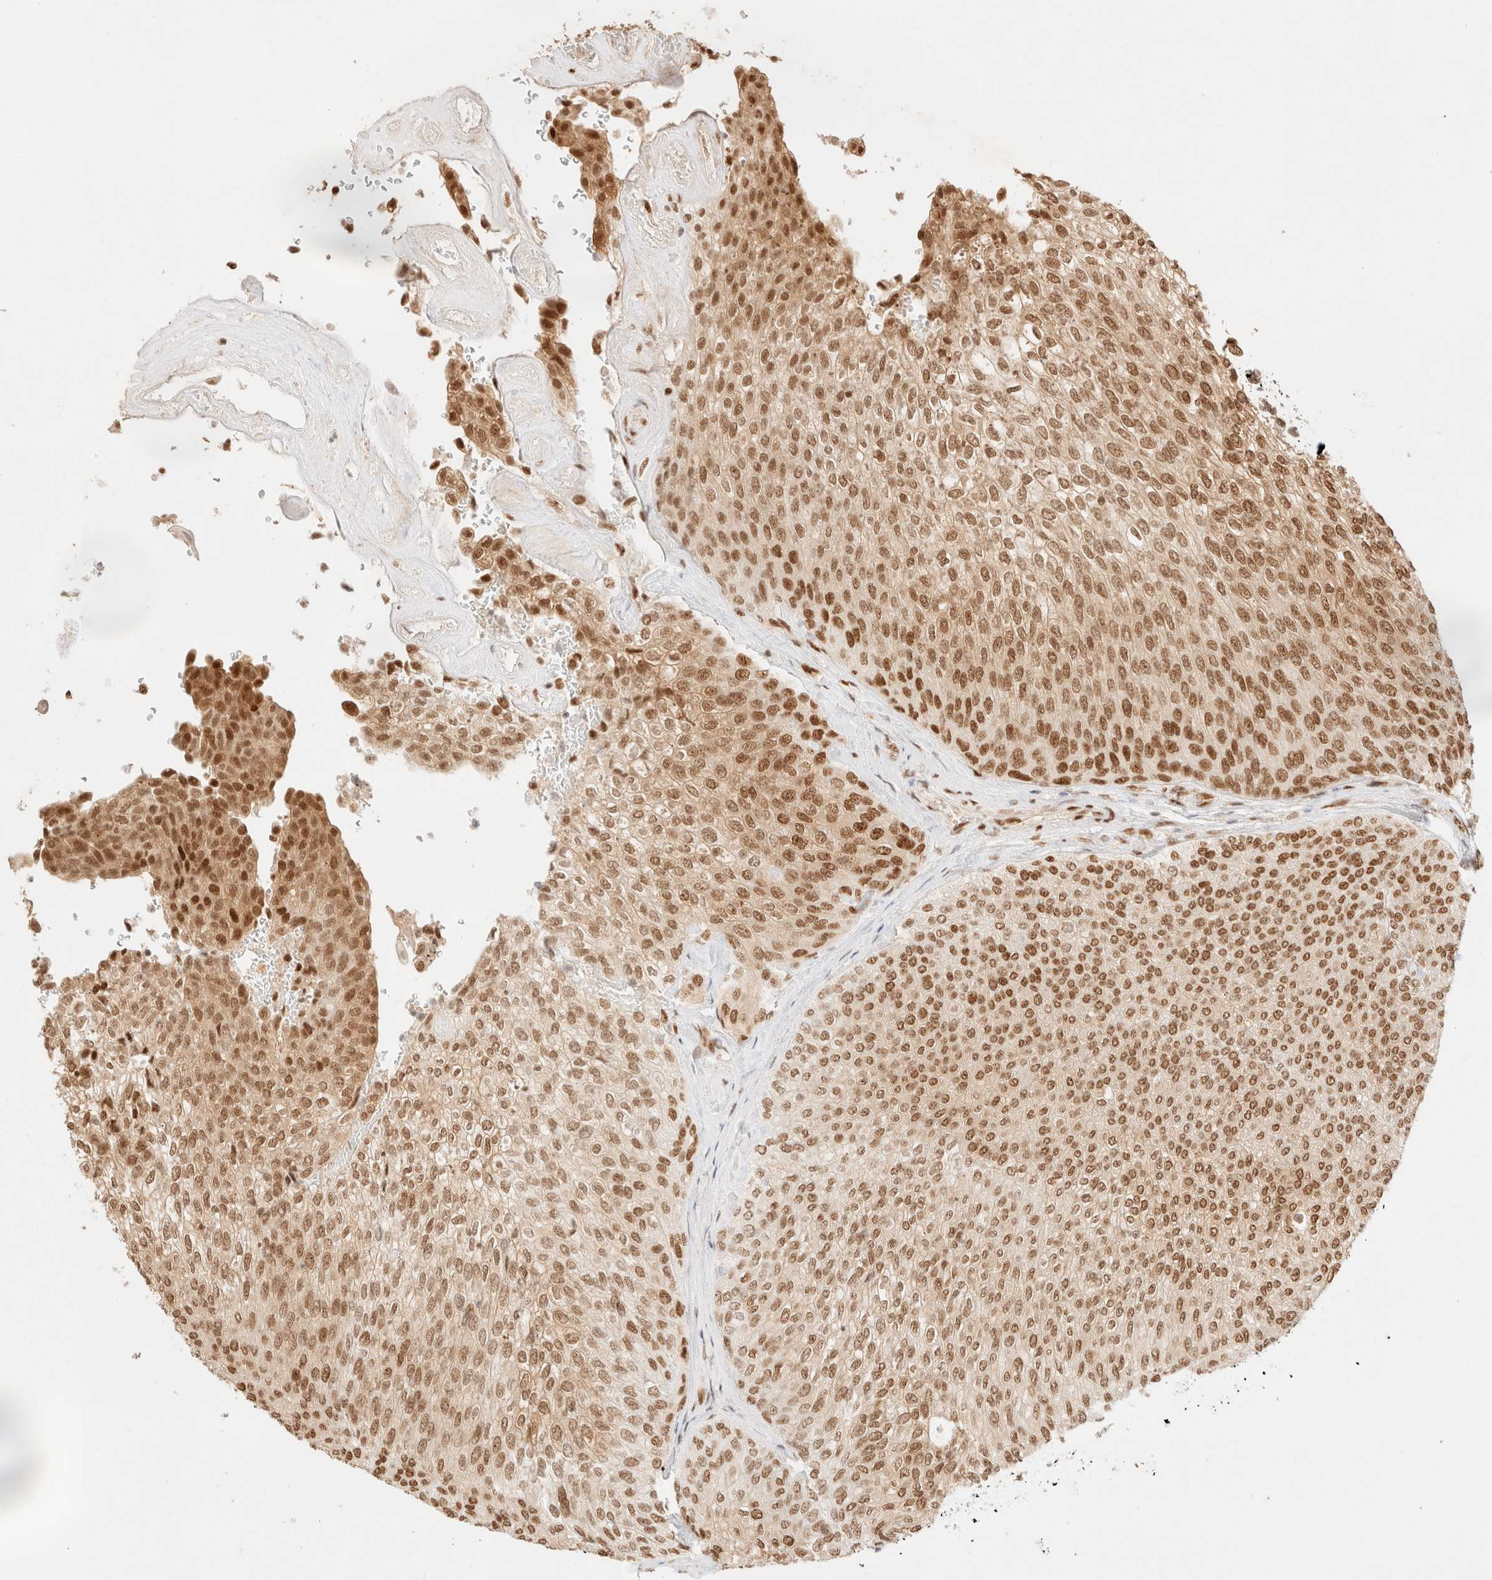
{"staining": {"intensity": "moderate", "quantity": ">75%", "location": "nuclear"}, "tissue": "urothelial cancer", "cell_type": "Tumor cells", "image_type": "cancer", "snomed": [{"axis": "morphology", "description": "Urothelial carcinoma, Low grade"}, {"axis": "topography", "description": "Urinary bladder"}], "caption": "Brown immunohistochemical staining in urothelial cancer shows moderate nuclear staining in about >75% of tumor cells.", "gene": "ZNF768", "patient": {"sex": "female", "age": 79}}